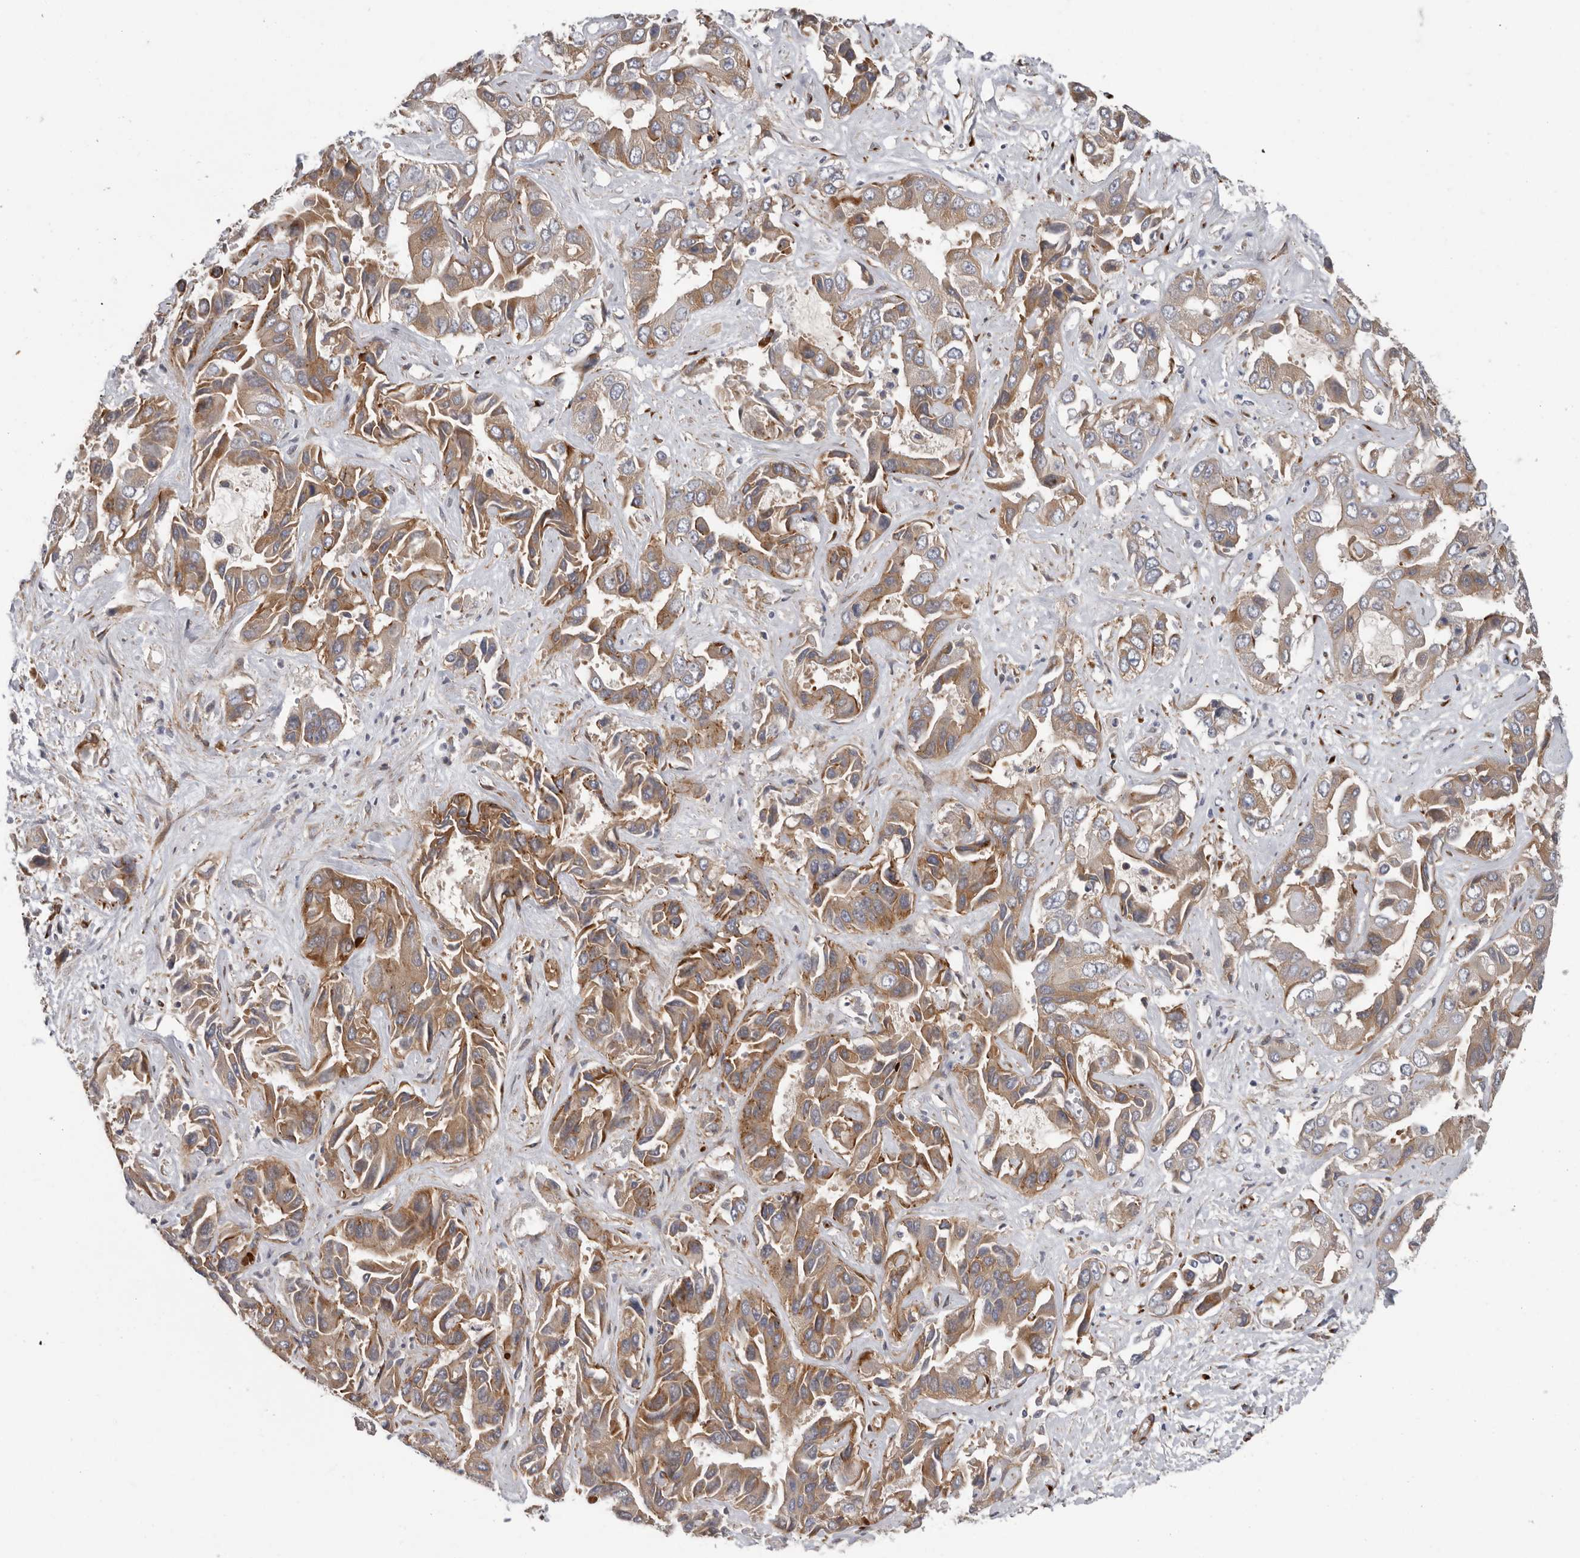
{"staining": {"intensity": "moderate", "quantity": "25%-75%", "location": "cytoplasmic/membranous"}, "tissue": "liver cancer", "cell_type": "Tumor cells", "image_type": "cancer", "snomed": [{"axis": "morphology", "description": "Cholangiocarcinoma"}, {"axis": "topography", "description": "Liver"}], "caption": "Immunohistochemistry (IHC) micrograph of neoplastic tissue: human cholangiocarcinoma (liver) stained using immunohistochemistry (IHC) displays medium levels of moderate protein expression localized specifically in the cytoplasmic/membranous of tumor cells, appearing as a cytoplasmic/membranous brown color.", "gene": "ATXN3L", "patient": {"sex": "female", "age": 52}}